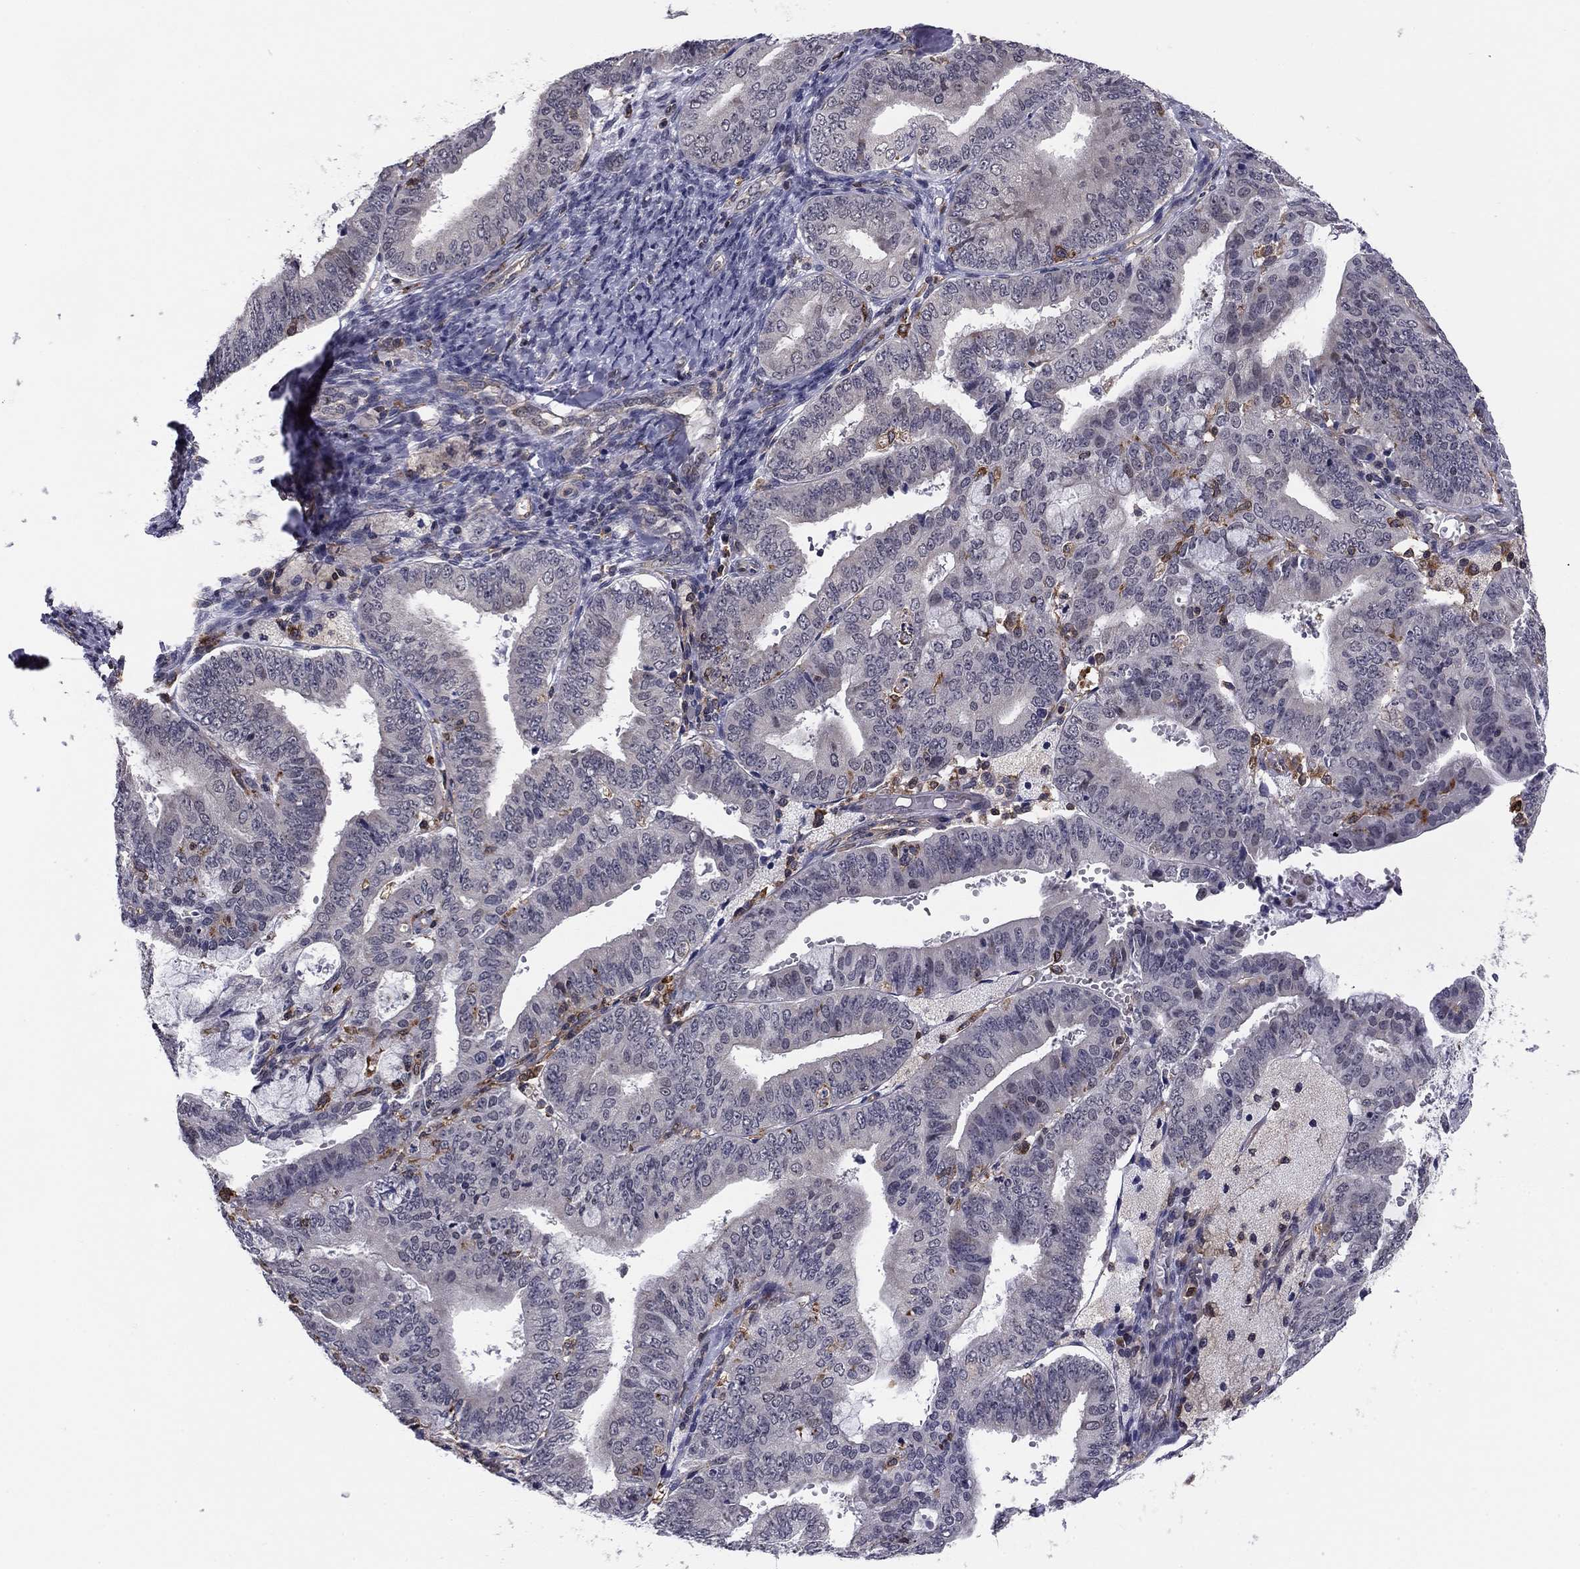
{"staining": {"intensity": "negative", "quantity": "none", "location": "none"}, "tissue": "endometrial cancer", "cell_type": "Tumor cells", "image_type": "cancer", "snomed": [{"axis": "morphology", "description": "Adenocarcinoma, NOS"}, {"axis": "topography", "description": "Endometrium"}], "caption": "Adenocarcinoma (endometrial) was stained to show a protein in brown. There is no significant expression in tumor cells.", "gene": "PLCB2", "patient": {"sex": "female", "age": 63}}